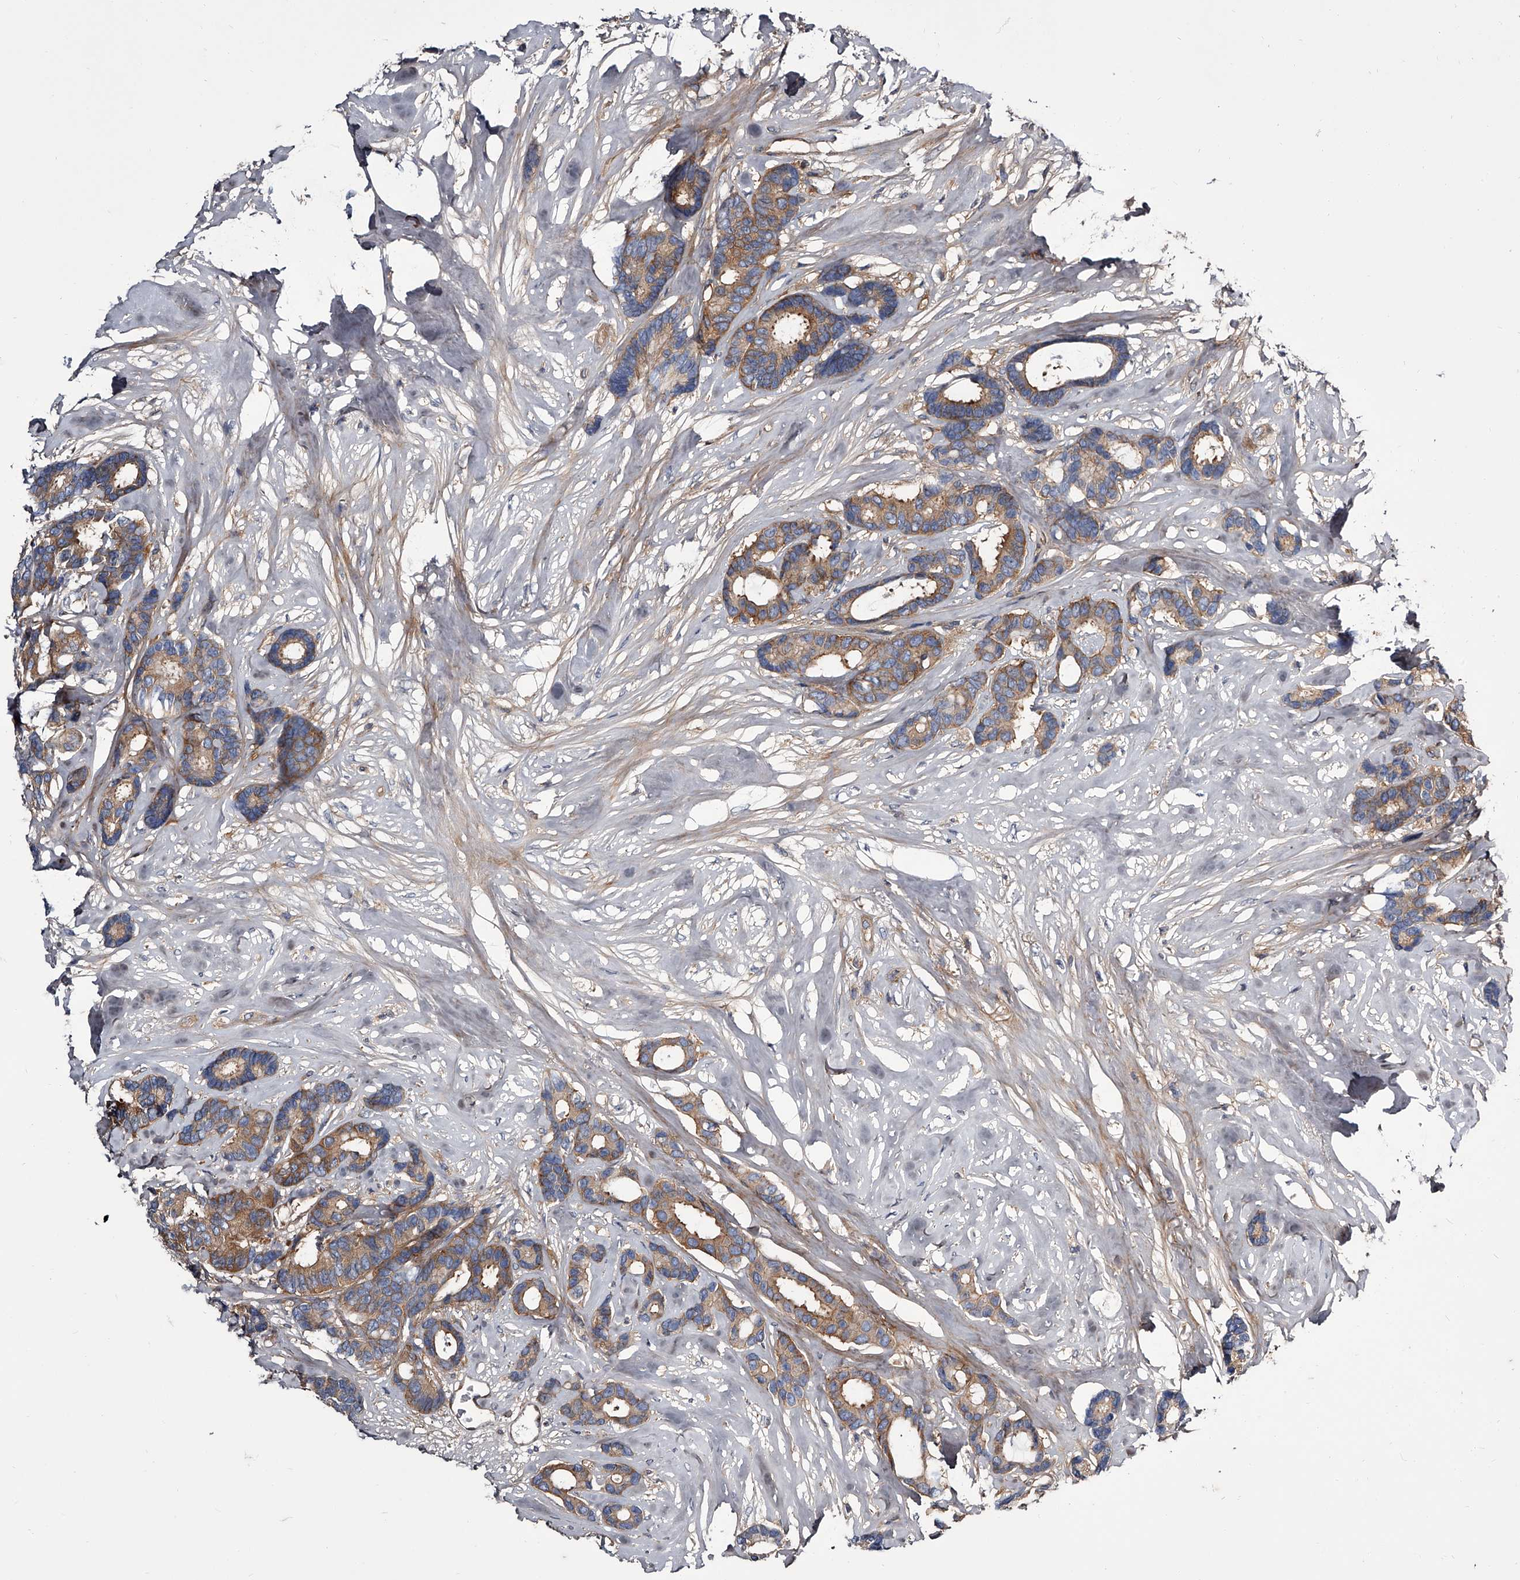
{"staining": {"intensity": "moderate", "quantity": ">75%", "location": "cytoplasmic/membranous"}, "tissue": "breast cancer", "cell_type": "Tumor cells", "image_type": "cancer", "snomed": [{"axis": "morphology", "description": "Duct carcinoma"}, {"axis": "topography", "description": "Breast"}], "caption": "A brown stain highlights moderate cytoplasmic/membranous staining of a protein in human intraductal carcinoma (breast) tumor cells.", "gene": "GAPVD1", "patient": {"sex": "female", "age": 87}}